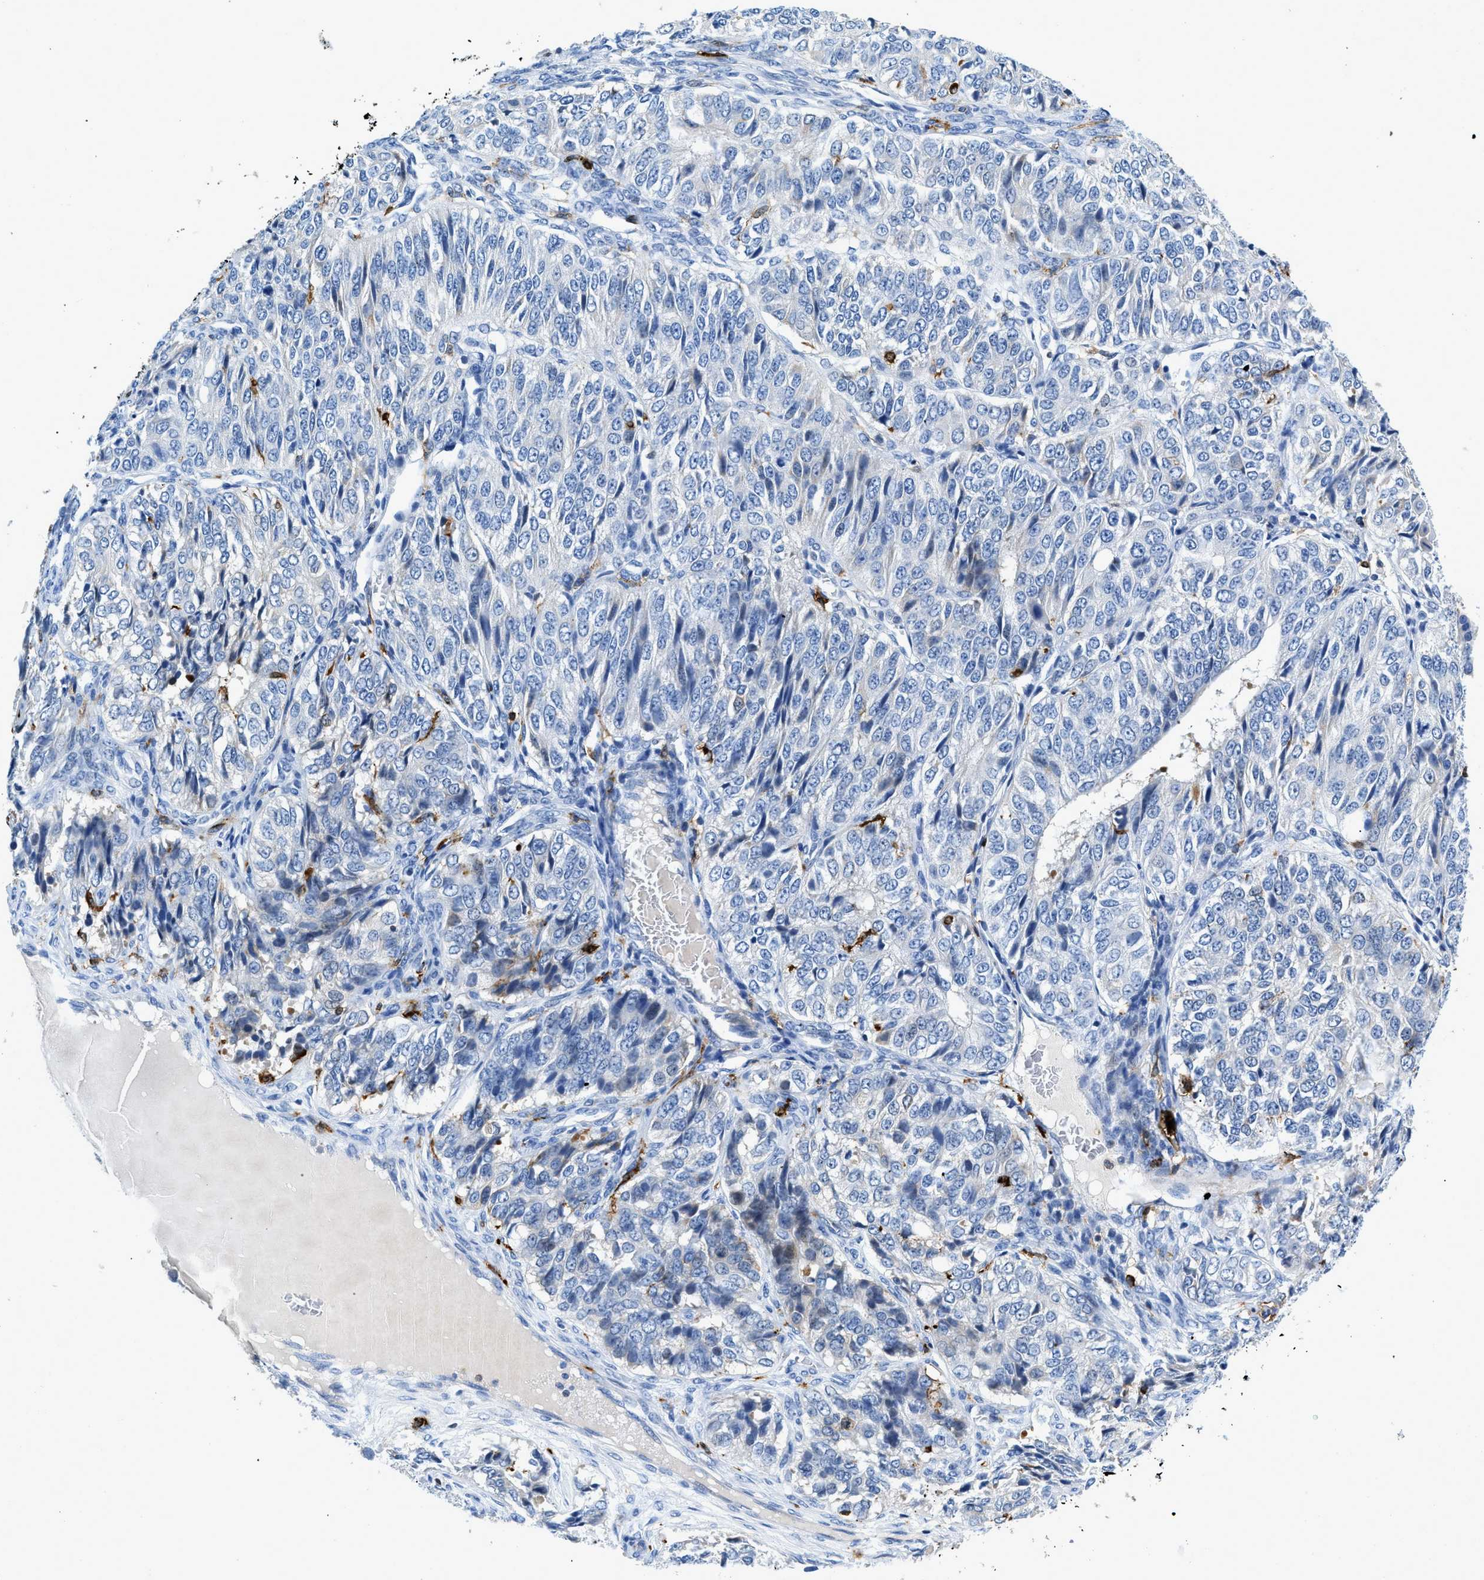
{"staining": {"intensity": "negative", "quantity": "none", "location": "none"}, "tissue": "ovarian cancer", "cell_type": "Tumor cells", "image_type": "cancer", "snomed": [{"axis": "morphology", "description": "Carcinoma, endometroid"}, {"axis": "topography", "description": "Ovary"}], "caption": "An immunohistochemistry (IHC) photomicrograph of ovarian cancer is shown. There is no staining in tumor cells of ovarian cancer. (DAB (3,3'-diaminobenzidine) immunohistochemistry, high magnification).", "gene": "CD226", "patient": {"sex": "female", "age": 51}}